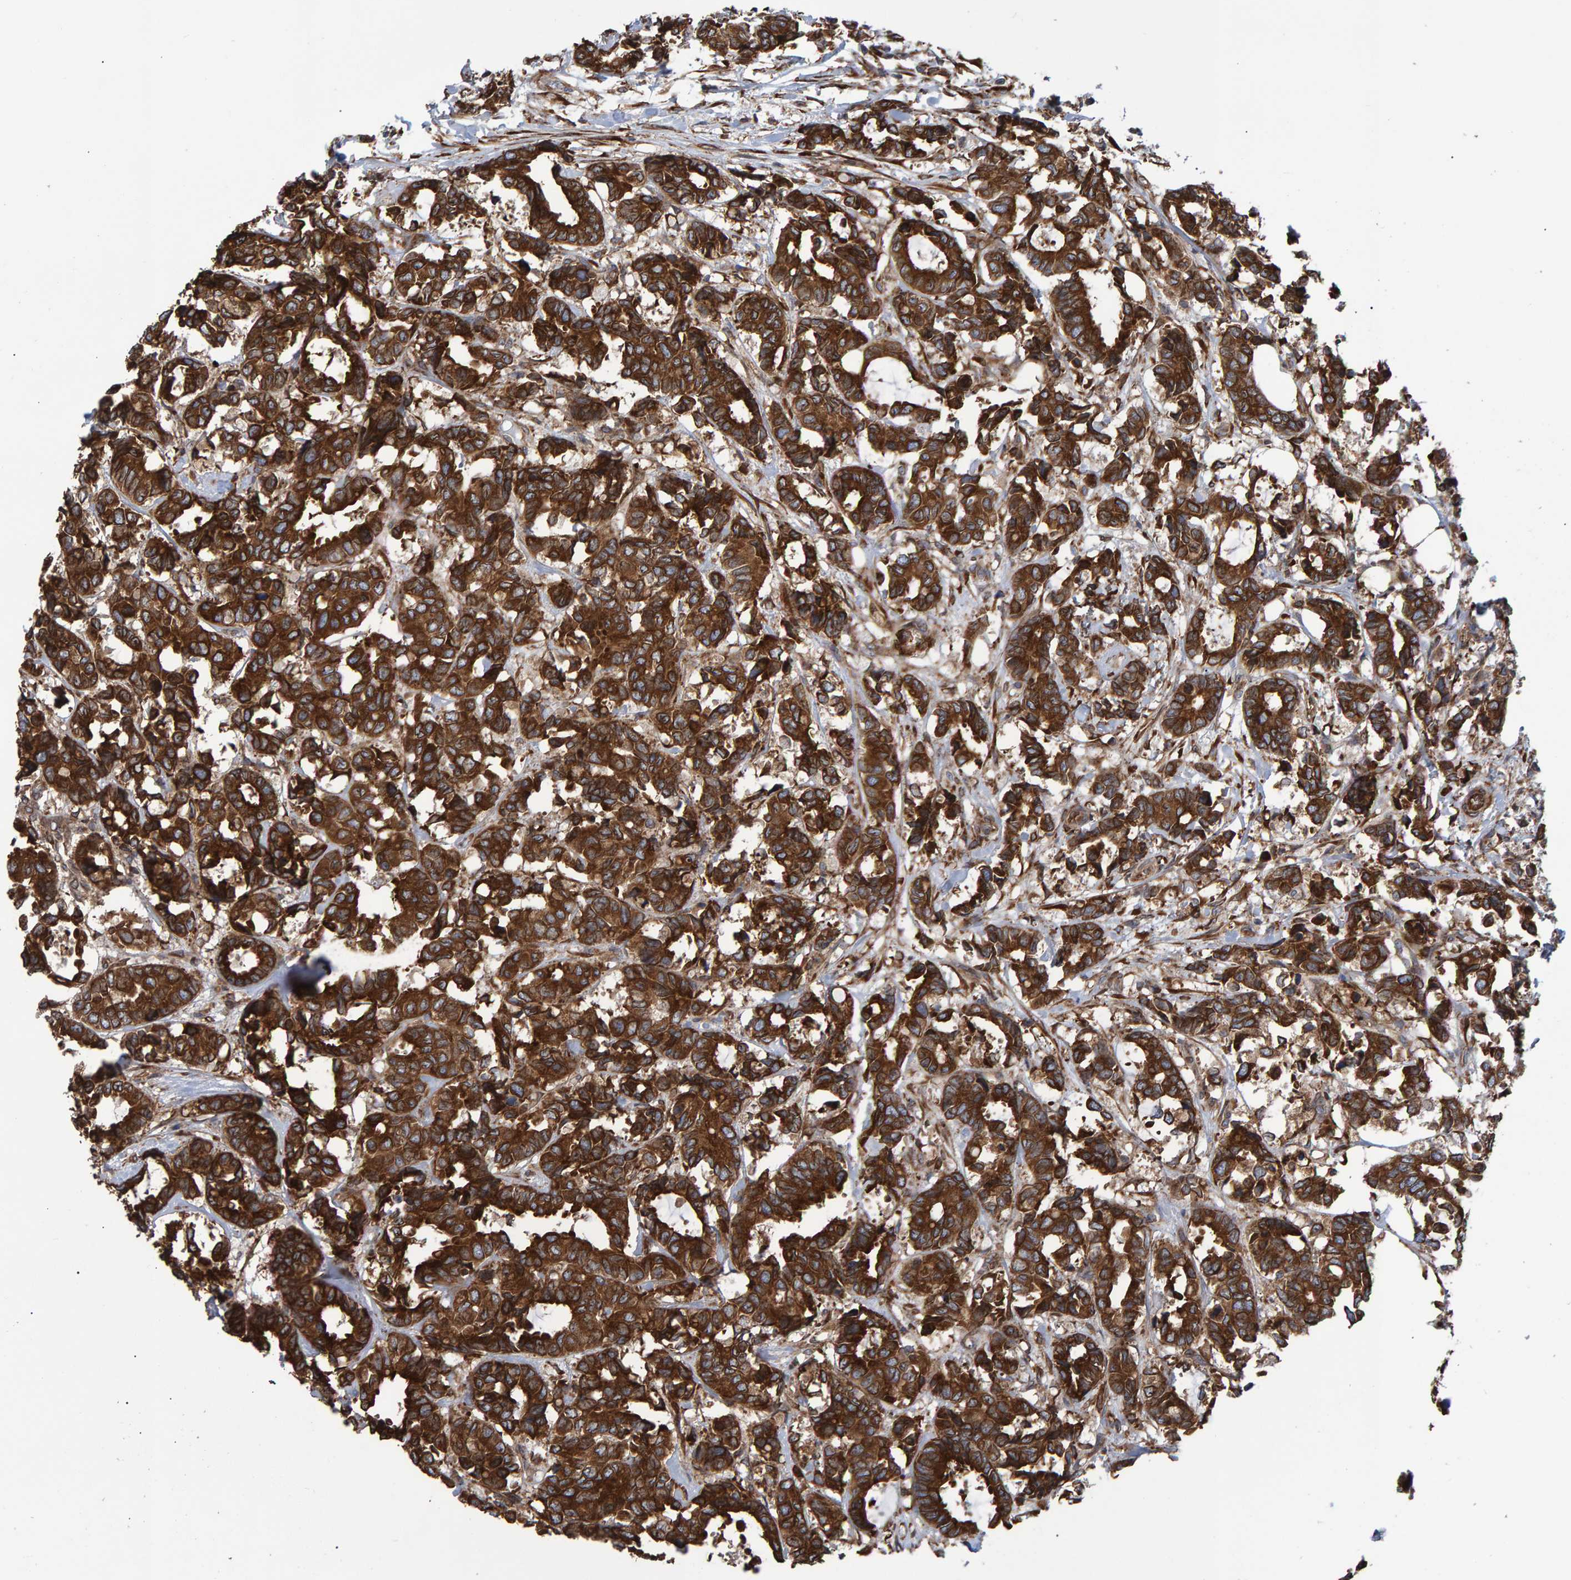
{"staining": {"intensity": "strong", "quantity": ">75%", "location": "cytoplasmic/membranous"}, "tissue": "breast cancer", "cell_type": "Tumor cells", "image_type": "cancer", "snomed": [{"axis": "morphology", "description": "Duct carcinoma"}, {"axis": "topography", "description": "Breast"}], "caption": "Approximately >75% of tumor cells in human invasive ductal carcinoma (breast) reveal strong cytoplasmic/membranous protein staining as visualized by brown immunohistochemical staining.", "gene": "FAM117A", "patient": {"sex": "female", "age": 87}}